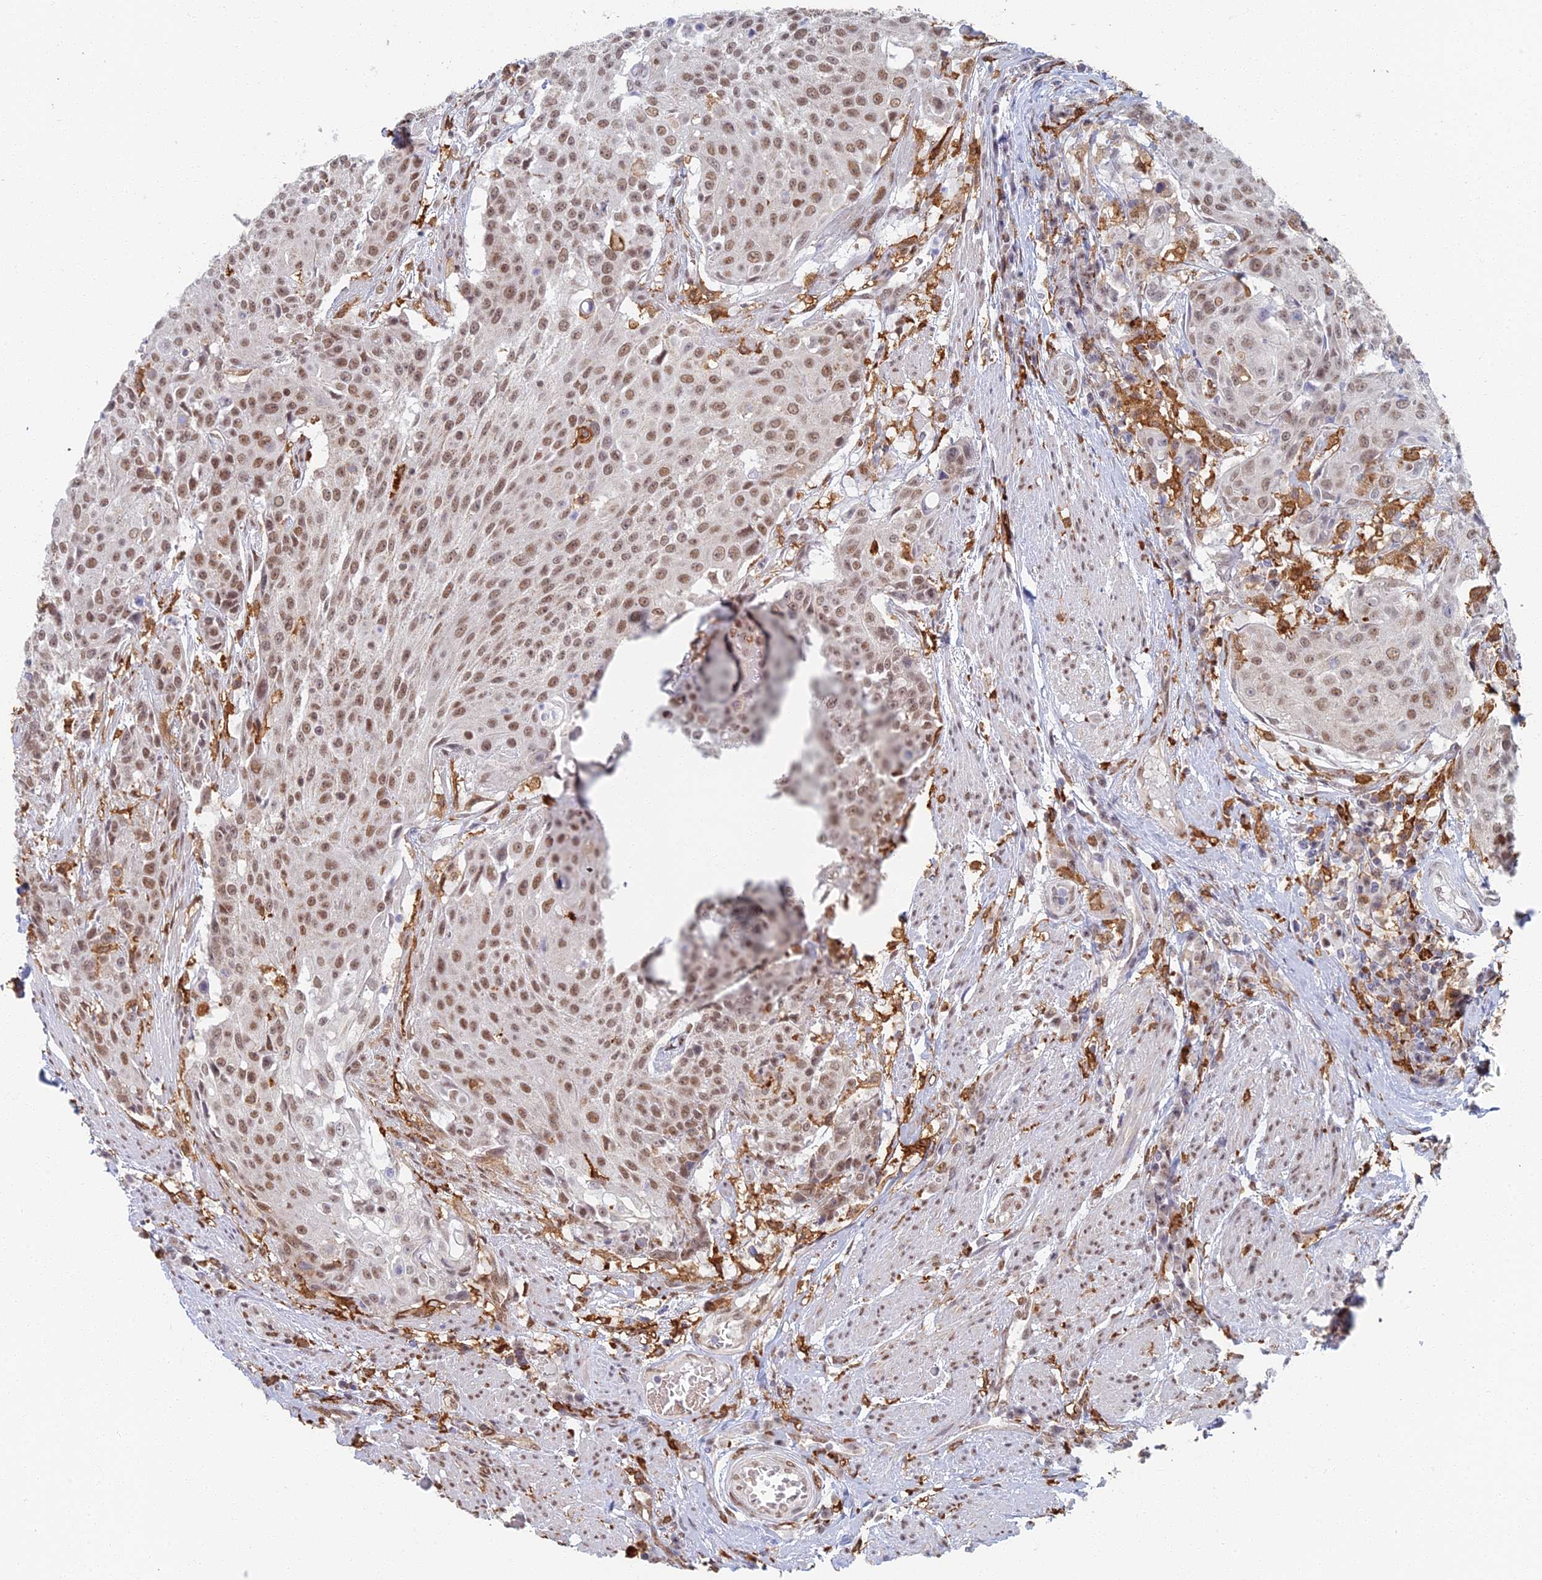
{"staining": {"intensity": "moderate", "quantity": "25%-75%", "location": "nuclear"}, "tissue": "urothelial cancer", "cell_type": "Tumor cells", "image_type": "cancer", "snomed": [{"axis": "morphology", "description": "Urothelial carcinoma, High grade"}, {"axis": "topography", "description": "Urinary bladder"}], "caption": "Brown immunohistochemical staining in high-grade urothelial carcinoma shows moderate nuclear staining in about 25%-75% of tumor cells. (DAB (3,3'-diaminobenzidine) = brown stain, brightfield microscopy at high magnification).", "gene": "GPATCH1", "patient": {"sex": "female", "age": 63}}